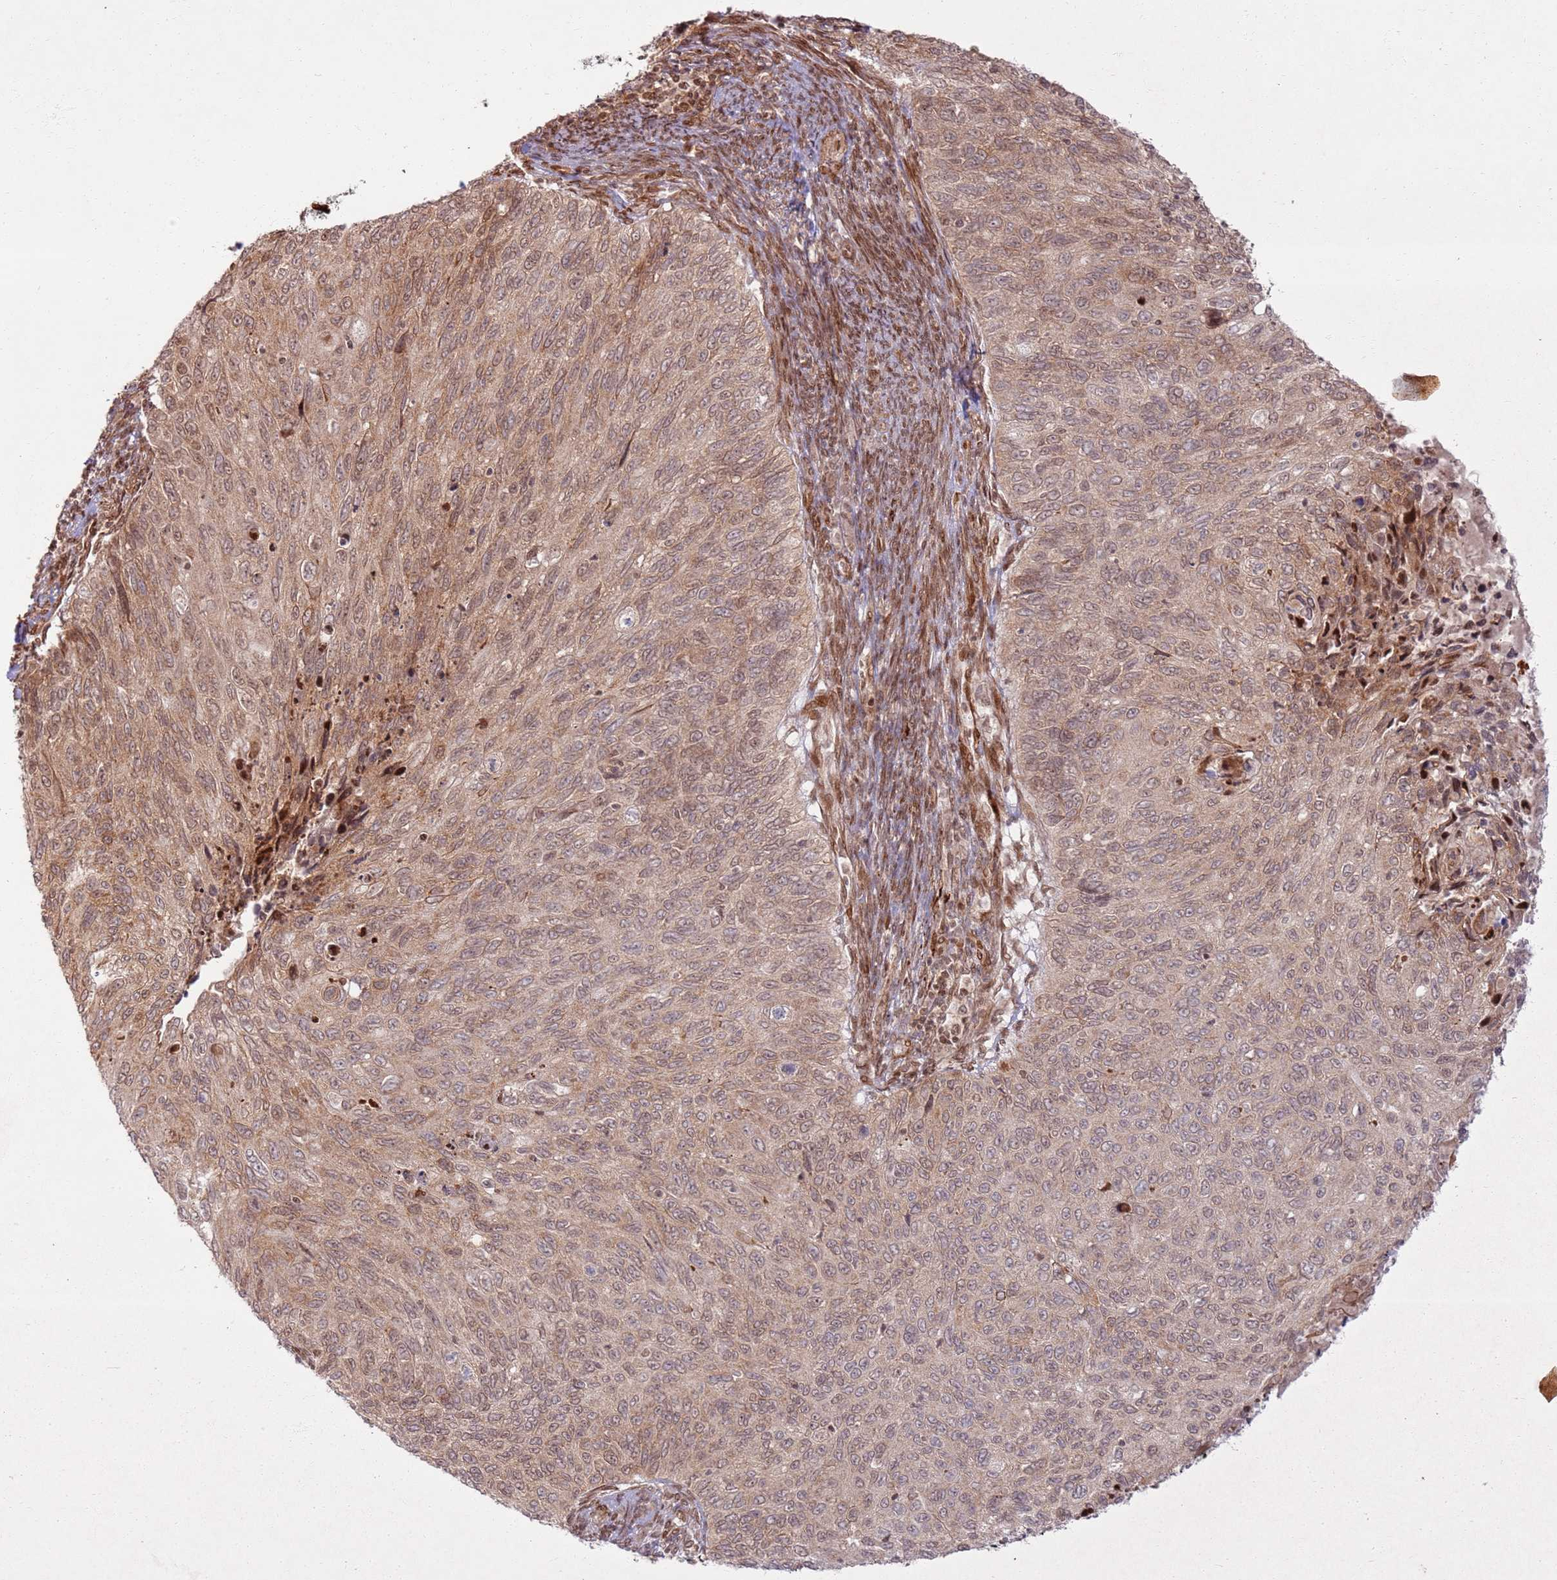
{"staining": {"intensity": "weak", "quantity": ">75%", "location": "cytoplasmic/membranous,nuclear"}, "tissue": "cervical cancer", "cell_type": "Tumor cells", "image_type": "cancer", "snomed": [{"axis": "morphology", "description": "Squamous cell carcinoma, NOS"}, {"axis": "topography", "description": "Cervix"}], "caption": "Weak cytoplasmic/membranous and nuclear expression is appreciated in about >75% of tumor cells in cervical cancer.", "gene": "KLHL36", "patient": {"sex": "female", "age": 70}}